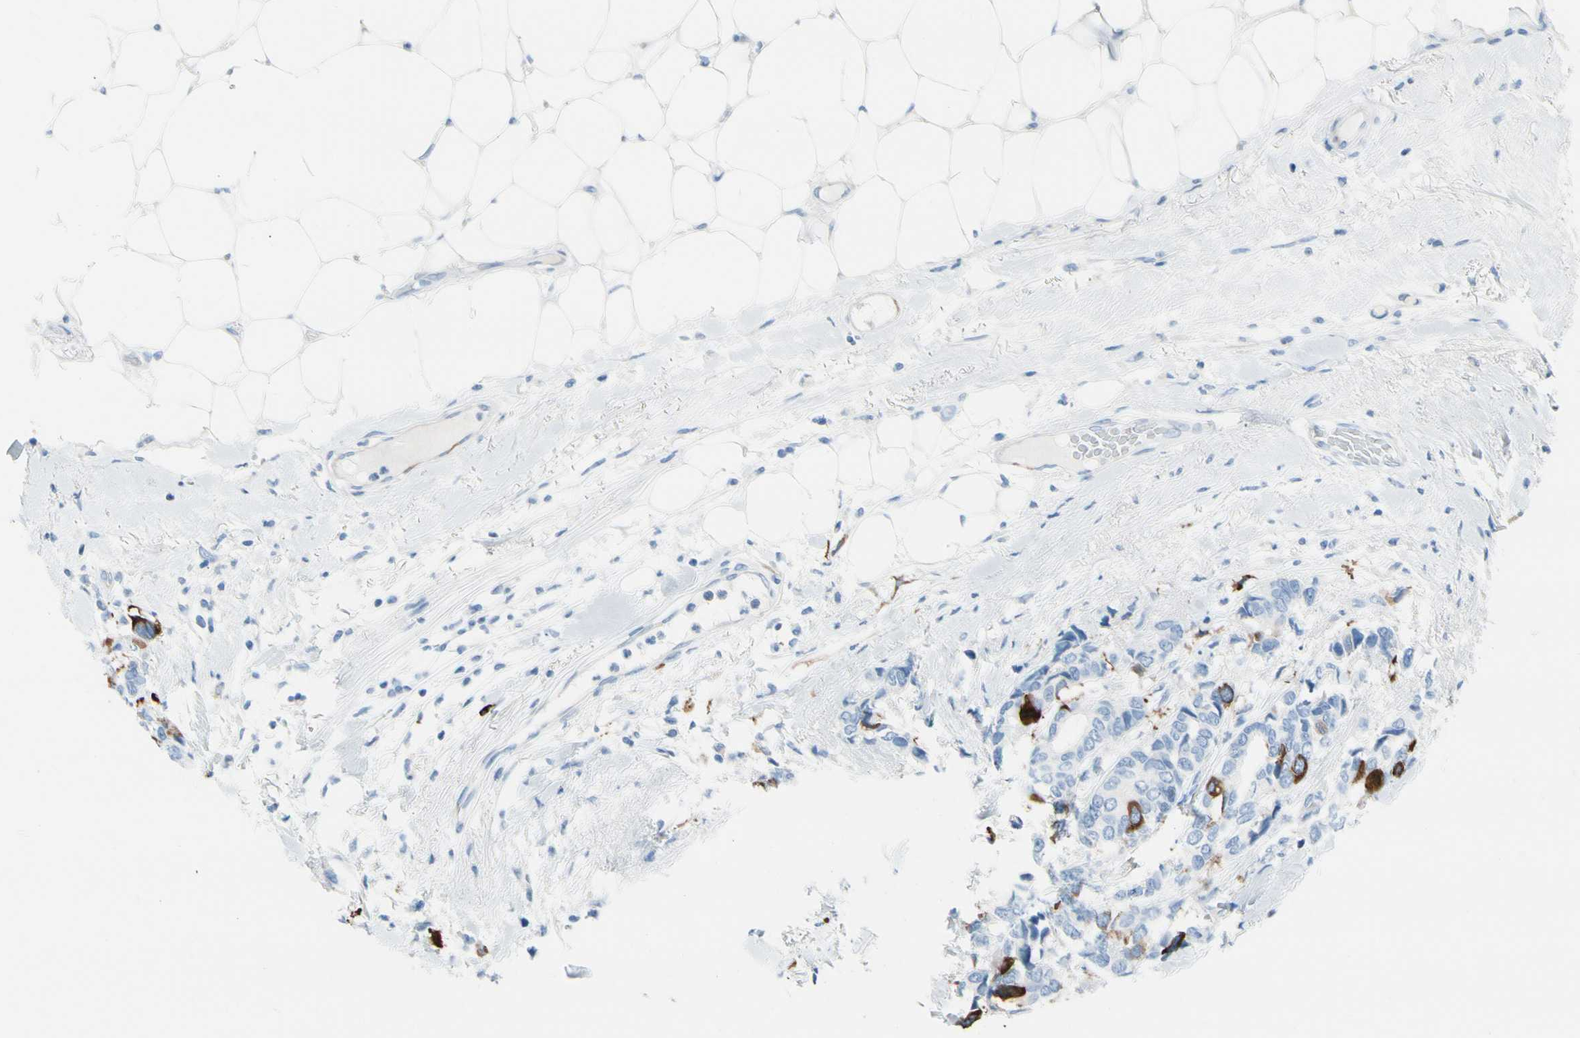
{"staining": {"intensity": "moderate", "quantity": "<25%", "location": "cytoplasmic/membranous"}, "tissue": "breast cancer", "cell_type": "Tumor cells", "image_type": "cancer", "snomed": [{"axis": "morphology", "description": "Duct carcinoma"}, {"axis": "topography", "description": "Breast"}], "caption": "Protein staining demonstrates moderate cytoplasmic/membranous staining in approximately <25% of tumor cells in breast infiltrating ductal carcinoma. The protein of interest is stained brown, and the nuclei are stained in blue (DAB (3,3'-diaminobenzidine) IHC with brightfield microscopy, high magnification).", "gene": "TACC3", "patient": {"sex": "female", "age": 87}}